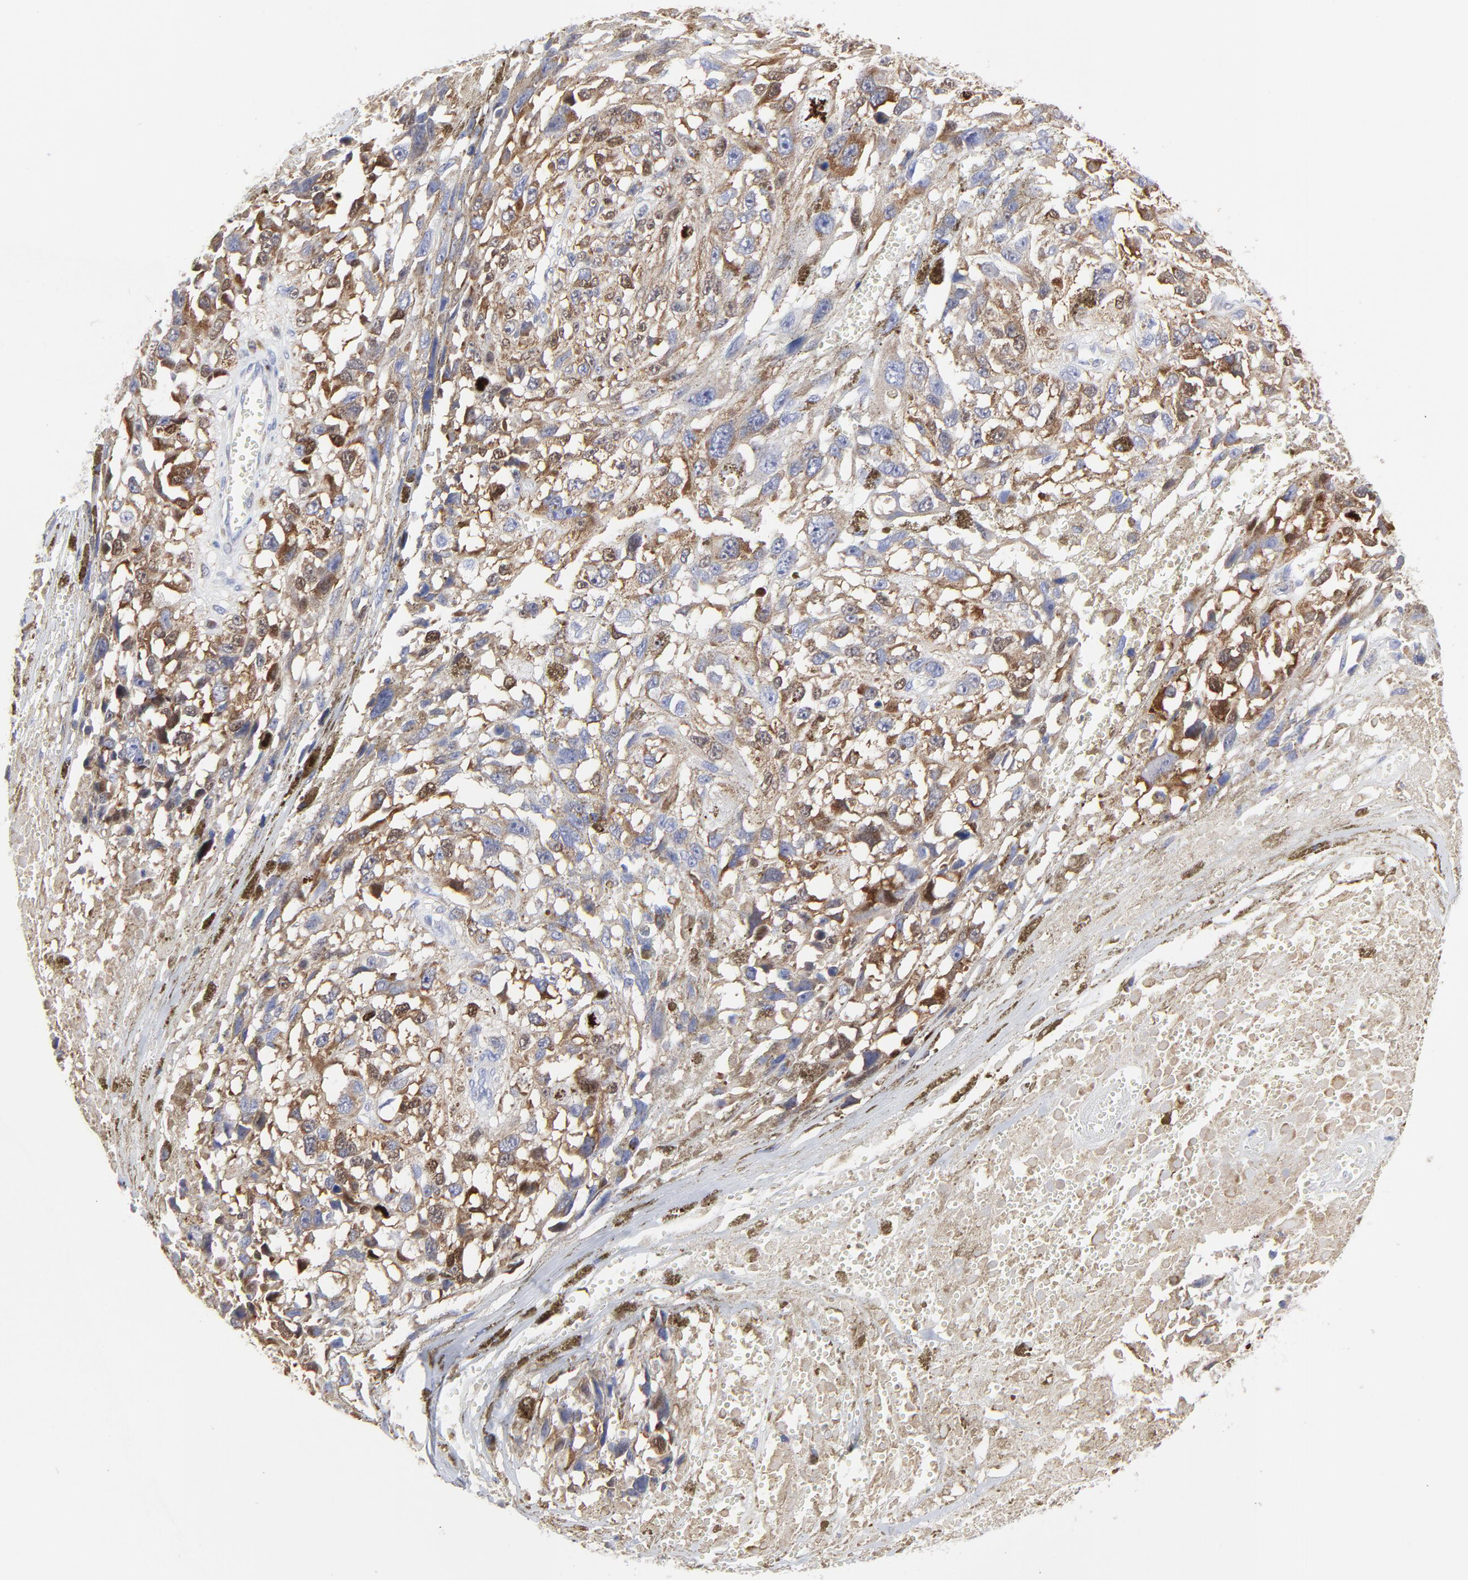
{"staining": {"intensity": "moderate", "quantity": ">75%", "location": "cytoplasmic/membranous,nuclear"}, "tissue": "melanoma", "cell_type": "Tumor cells", "image_type": "cancer", "snomed": [{"axis": "morphology", "description": "Malignant melanoma, Metastatic site"}, {"axis": "topography", "description": "Lymph node"}], "caption": "Protein positivity by immunohistochemistry exhibits moderate cytoplasmic/membranous and nuclear expression in about >75% of tumor cells in melanoma.", "gene": "NCAPH", "patient": {"sex": "male", "age": 59}}